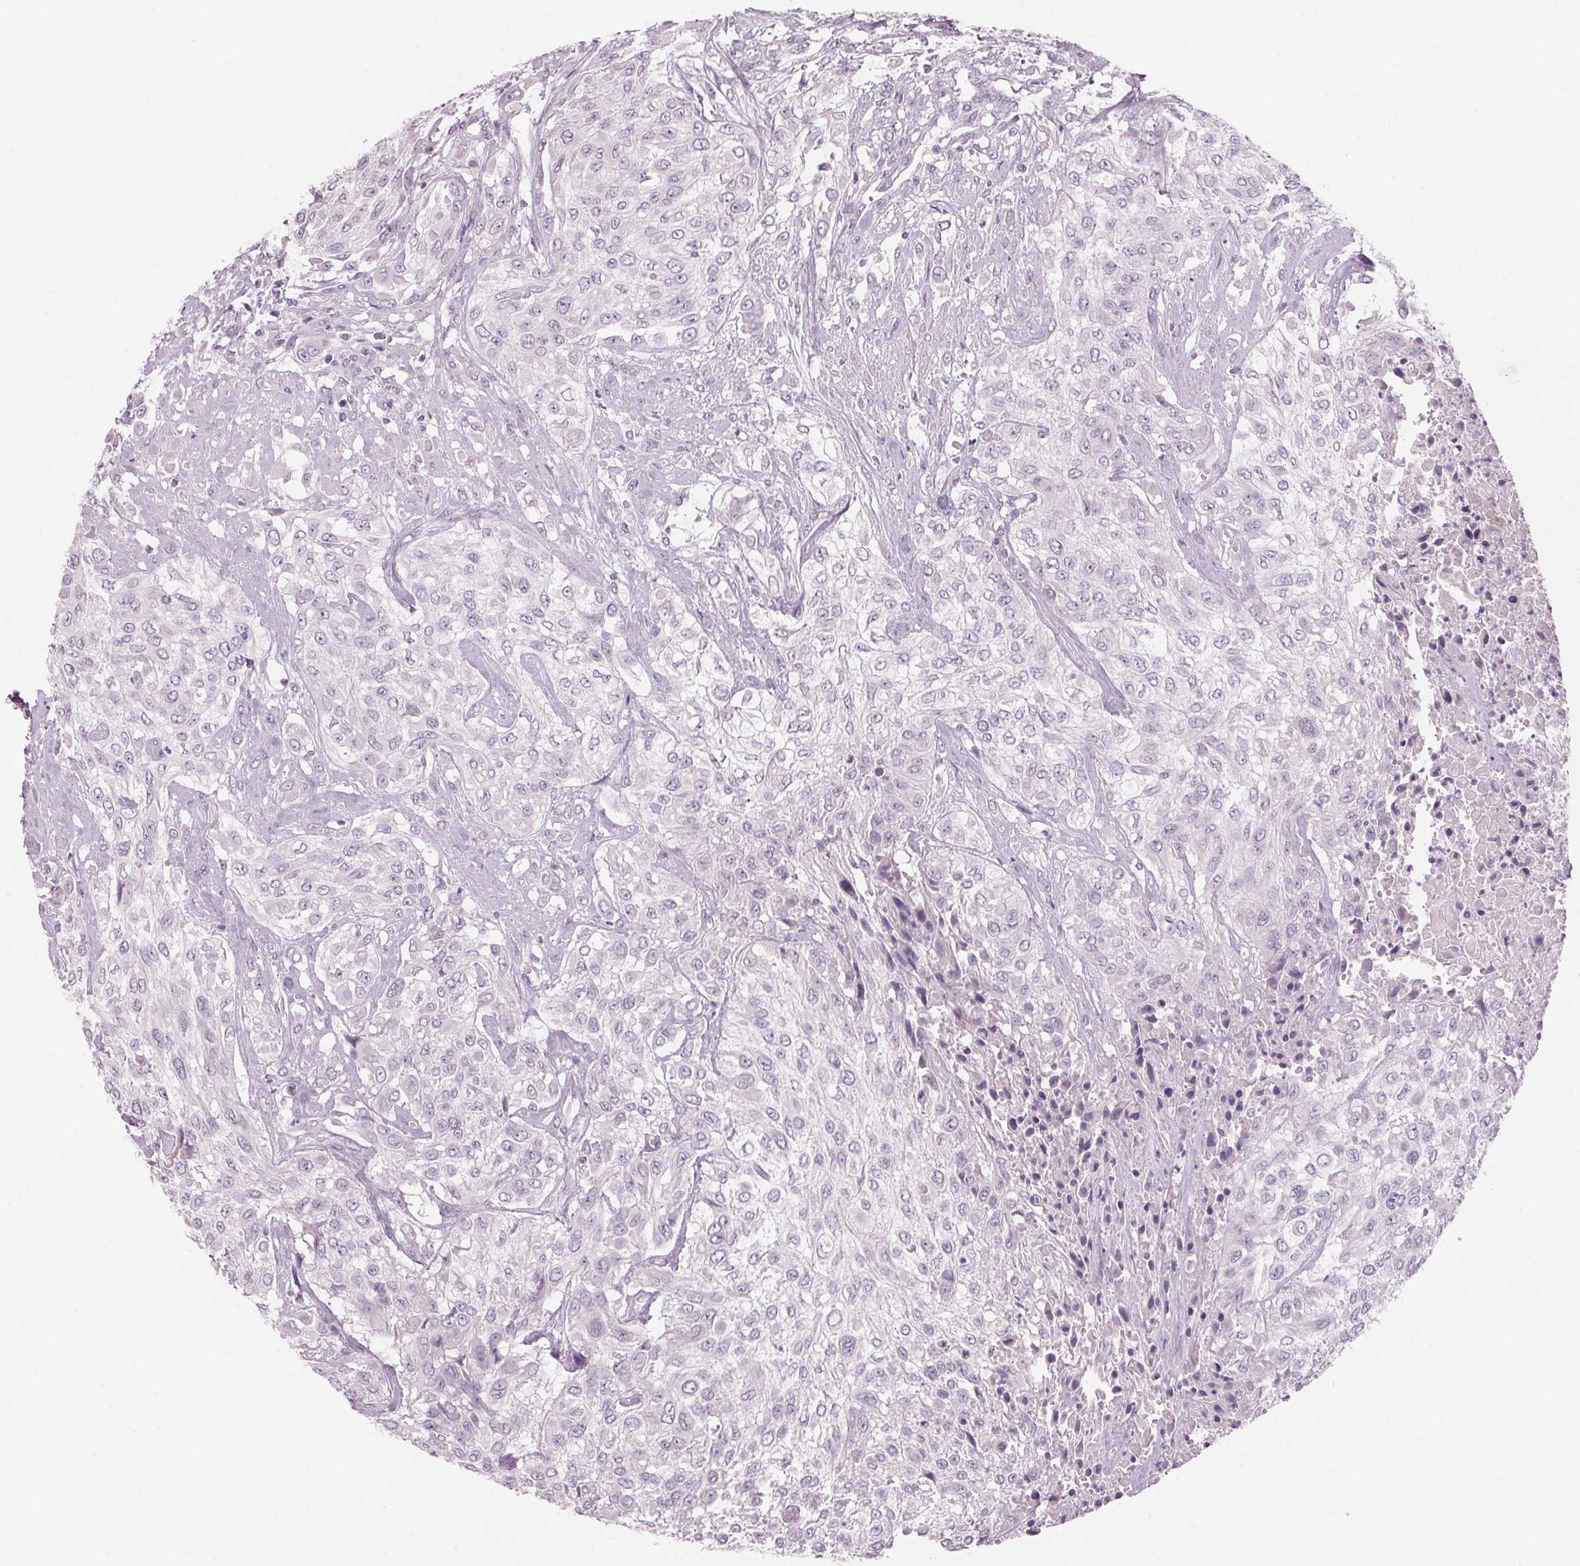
{"staining": {"intensity": "negative", "quantity": "none", "location": "none"}, "tissue": "urothelial cancer", "cell_type": "Tumor cells", "image_type": "cancer", "snomed": [{"axis": "morphology", "description": "Urothelial carcinoma, High grade"}, {"axis": "topography", "description": "Urinary bladder"}], "caption": "An image of high-grade urothelial carcinoma stained for a protein demonstrates no brown staining in tumor cells.", "gene": "ADAM20", "patient": {"sex": "male", "age": 57}}